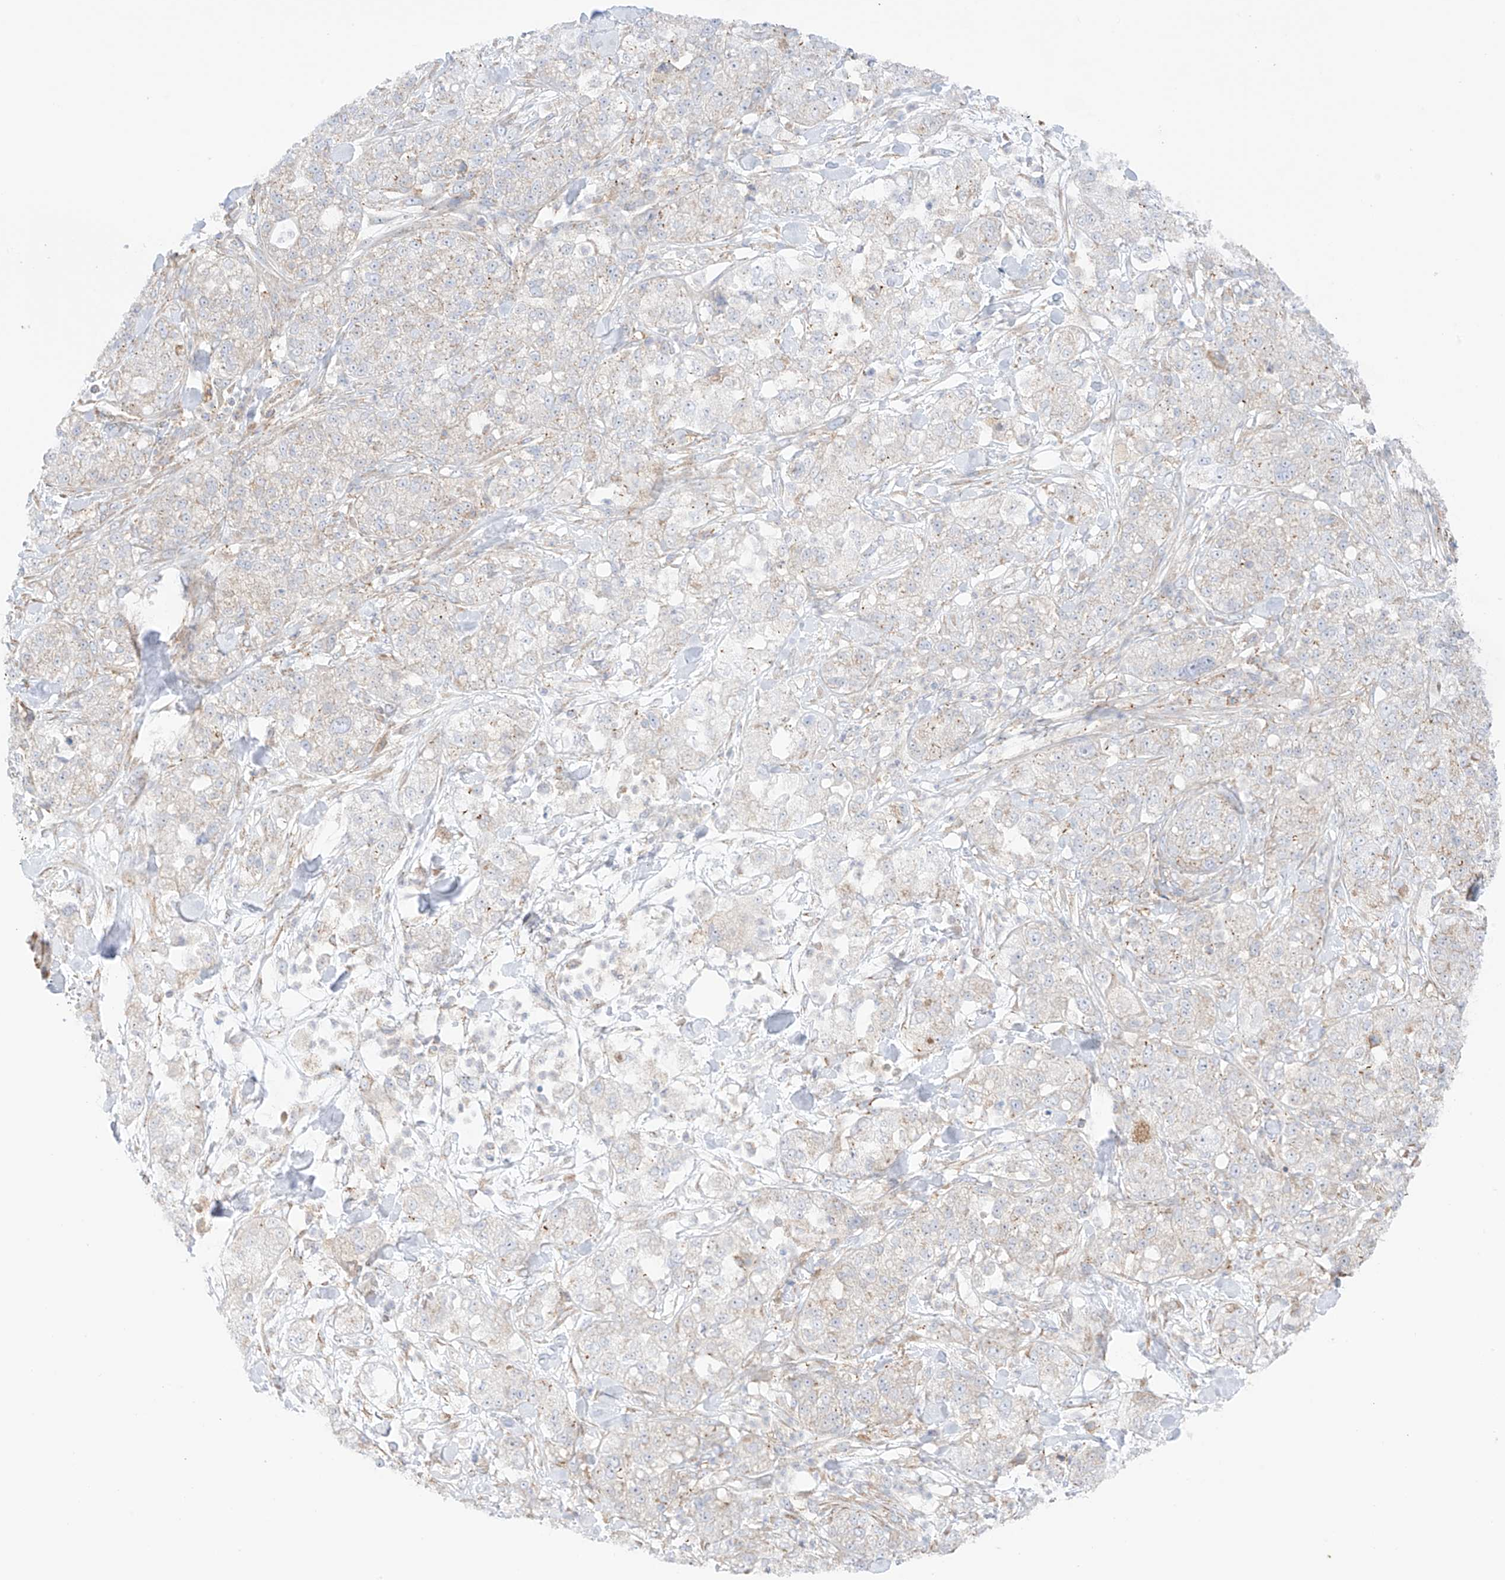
{"staining": {"intensity": "negative", "quantity": "none", "location": "none"}, "tissue": "pancreatic cancer", "cell_type": "Tumor cells", "image_type": "cancer", "snomed": [{"axis": "morphology", "description": "Adenocarcinoma, NOS"}, {"axis": "topography", "description": "Pancreas"}], "caption": "Adenocarcinoma (pancreatic) was stained to show a protein in brown. There is no significant staining in tumor cells. (Immunohistochemistry, brightfield microscopy, high magnification).", "gene": "XKR3", "patient": {"sex": "female", "age": 78}}